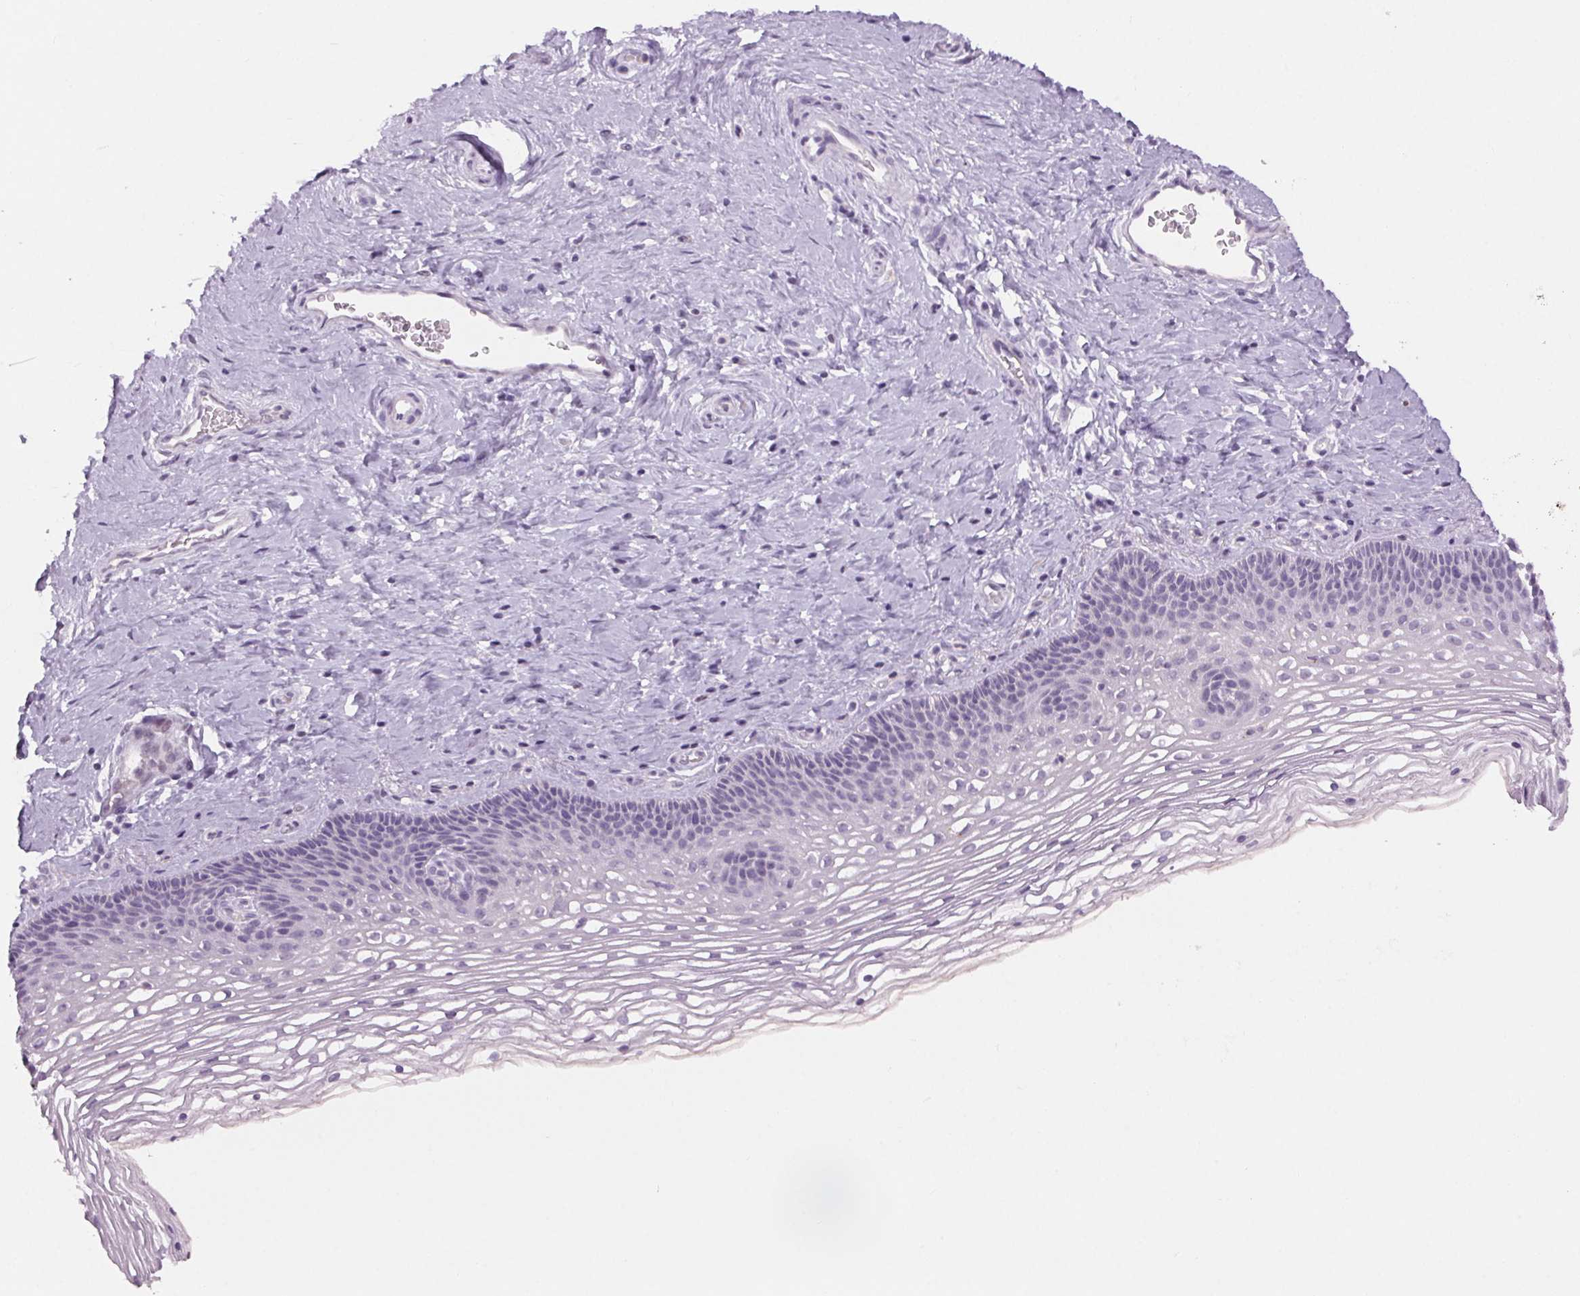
{"staining": {"intensity": "negative", "quantity": "none", "location": "none"}, "tissue": "cervix", "cell_type": "Glandular cells", "image_type": "normal", "snomed": [{"axis": "morphology", "description": "Normal tissue, NOS"}, {"axis": "topography", "description": "Cervix"}], "caption": "High magnification brightfield microscopy of unremarkable cervix stained with DAB (3,3'-diaminobenzidine) (brown) and counterstained with hematoxylin (blue): glandular cells show no significant positivity. (IHC, brightfield microscopy, high magnification).", "gene": "SLC6A19", "patient": {"sex": "female", "age": 34}}